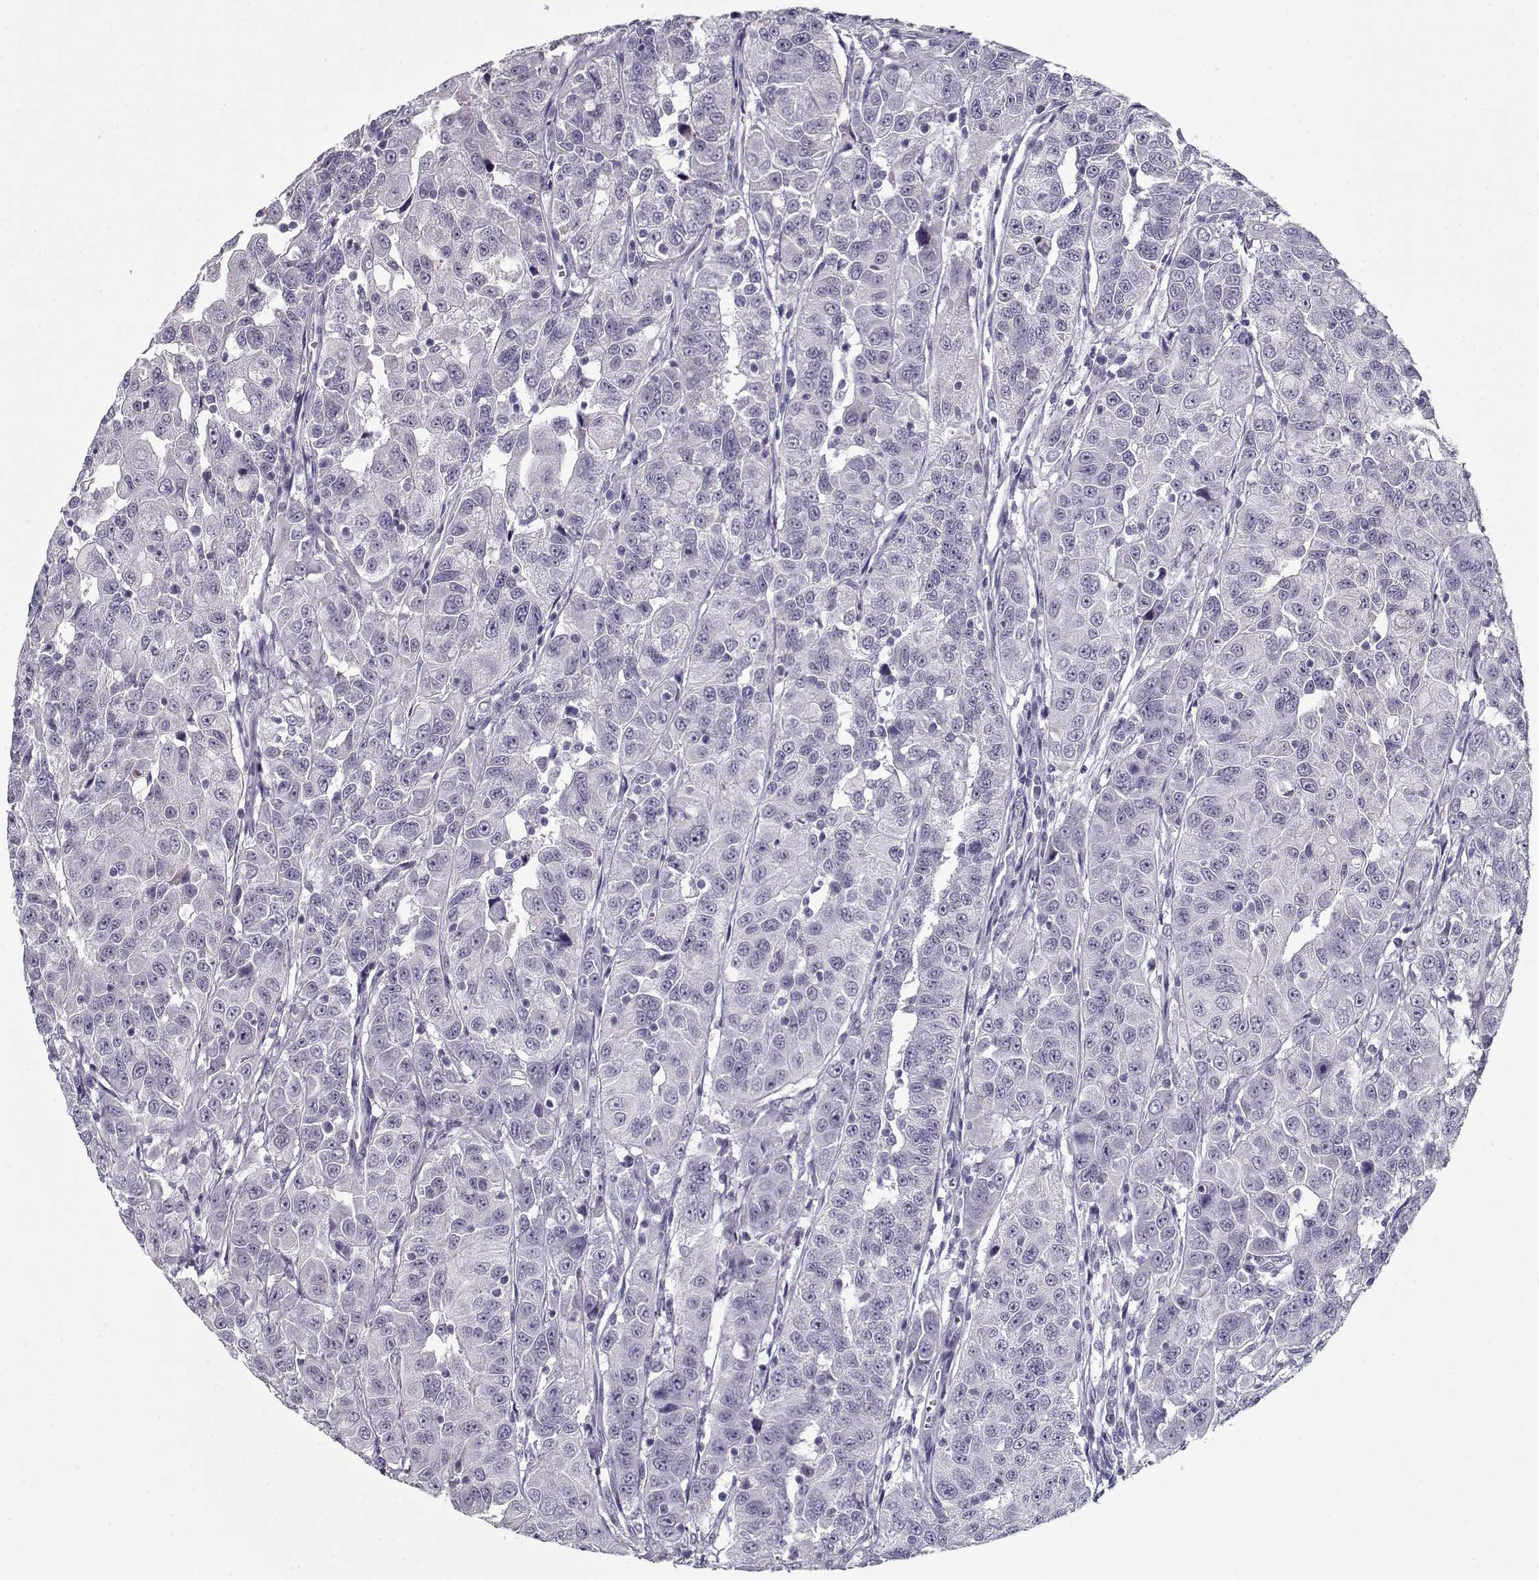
{"staining": {"intensity": "negative", "quantity": "none", "location": "none"}, "tissue": "urothelial cancer", "cell_type": "Tumor cells", "image_type": "cancer", "snomed": [{"axis": "morphology", "description": "Urothelial carcinoma, NOS"}, {"axis": "morphology", "description": "Urothelial carcinoma, High grade"}, {"axis": "topography", "description": "Urinary bladder"}], "caption": "DAB (3,3'-diaminobenzidine) immunohistochemical staining of human high-grade urothelial carcinoma exhibits no significant expression in tumor cells.", "gene": "SPACA9", "patient": {"sex": "female", "age": 73}}